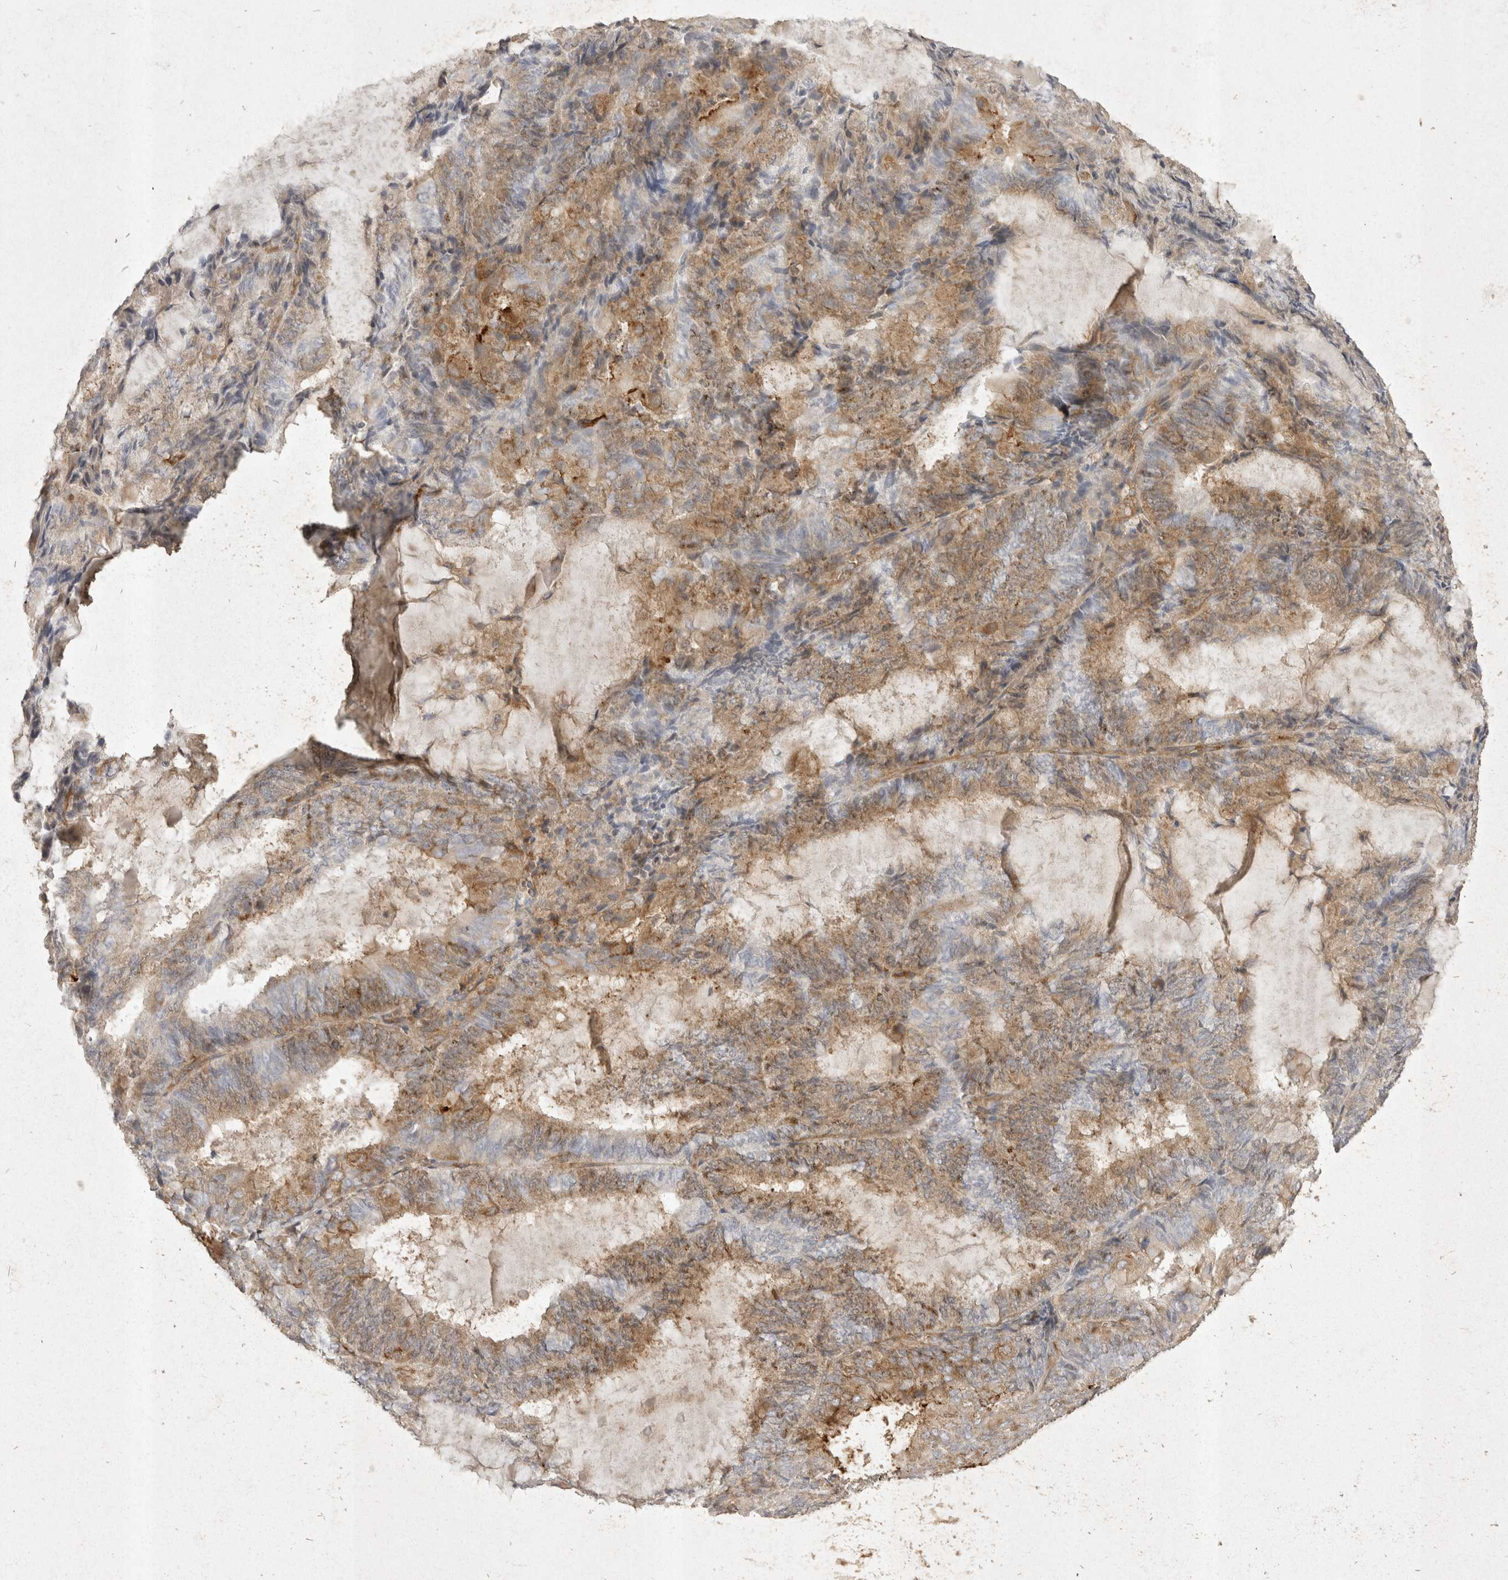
{"staining": {"intensity": "weak", "quantity": ">75%", "location": "cytoplasmic/membranous"}, "tissue": "endometrial cancer", "cell_type": "Tumor cells", "image_type": "cancer", "snomed": [{"axis": "morphology", "description": "Adenocarcinoma, NOS"}, {"axis": "topography", "description": "Endometrium"}], "caption": "Immunohistochemical staining of human endometrial adenocarcinoma shows low levels of weak cytoplasmic/membranous protein expression in approximately >75% of tumor cells. (IHC, brightfield microscopy, high magnification).", "gene": "EIF4G3", "patient": {"sex": "female", "age": 81}}